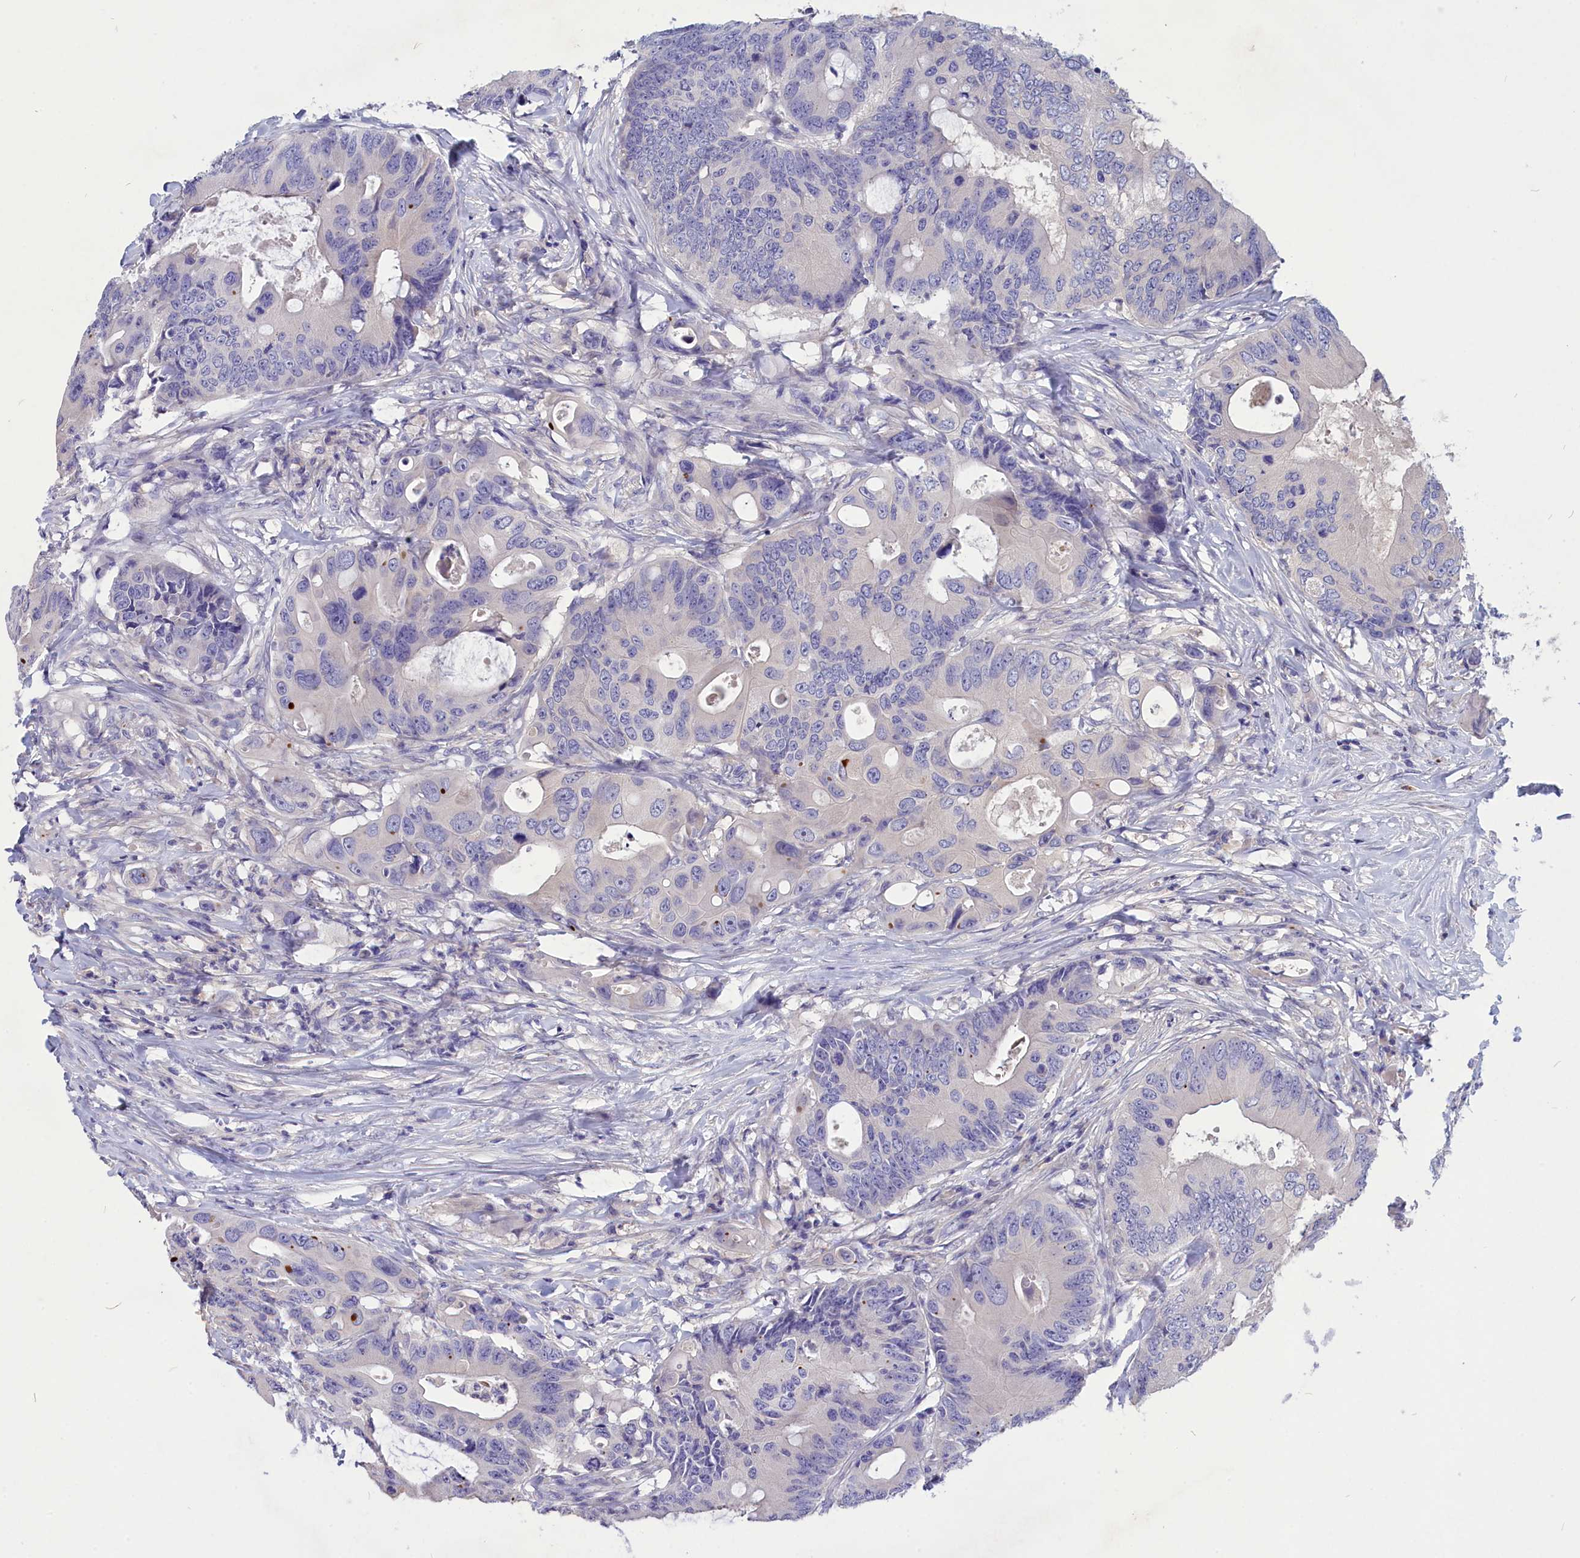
{"staining": {"intensity": "negative", "quantity": "none", "location": "none"}, "tissue": "colorectal cancer", "cell_type": "Tumor cells", "image_type": "cancer", "snomed": [{"axis": "morphology", "description": "Adenocarcinoma, NOS"}, {"axis": "topography", "description": "Colon"}], "caption": "DAB (3,3'-diaminobenzidine) immunohistochemical staining of human colorectal cancer displays no significant expression in tumor cells.", "gene": "DEFB119", "patient": {"sex": "male", "age": 71}}